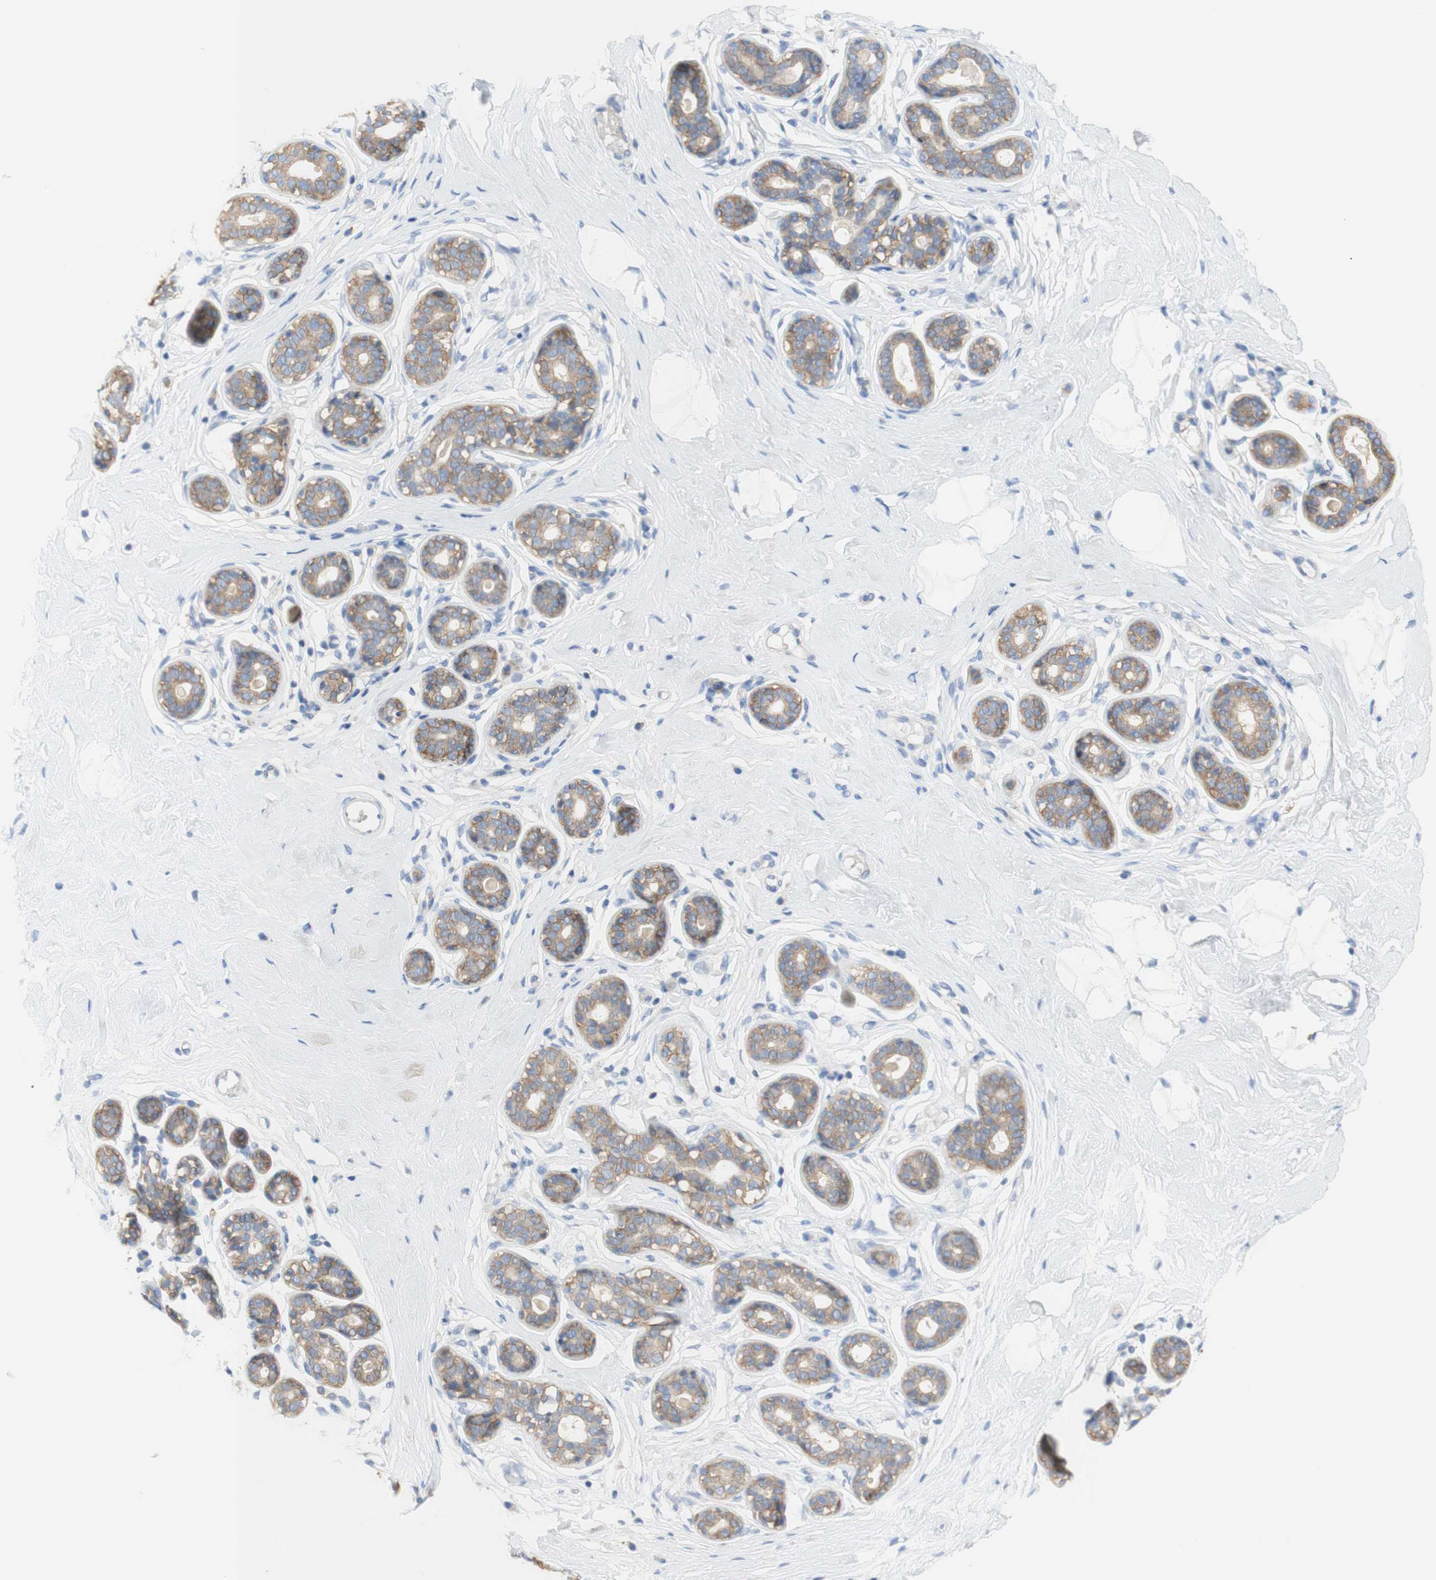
{"staining": {"intensity": "negative", "quantity": "none", "location": "none"}, "tissue": "breast", "cell_type": "Adipocytes", "image_type": "normal", "snomed": [{"axis": "morphology", "description": "Normal tissue, NOS"}, {"axis": "topography", "description": "Breast"}], "caption": "Micrograph shows no protein staining in adipocytes of normal breast. (Immunohistochemistry (ihc), brightfield microscopy, high magnification).", "gene": "ATP2B1", "patient": {"sex": "female", "age": 23}}